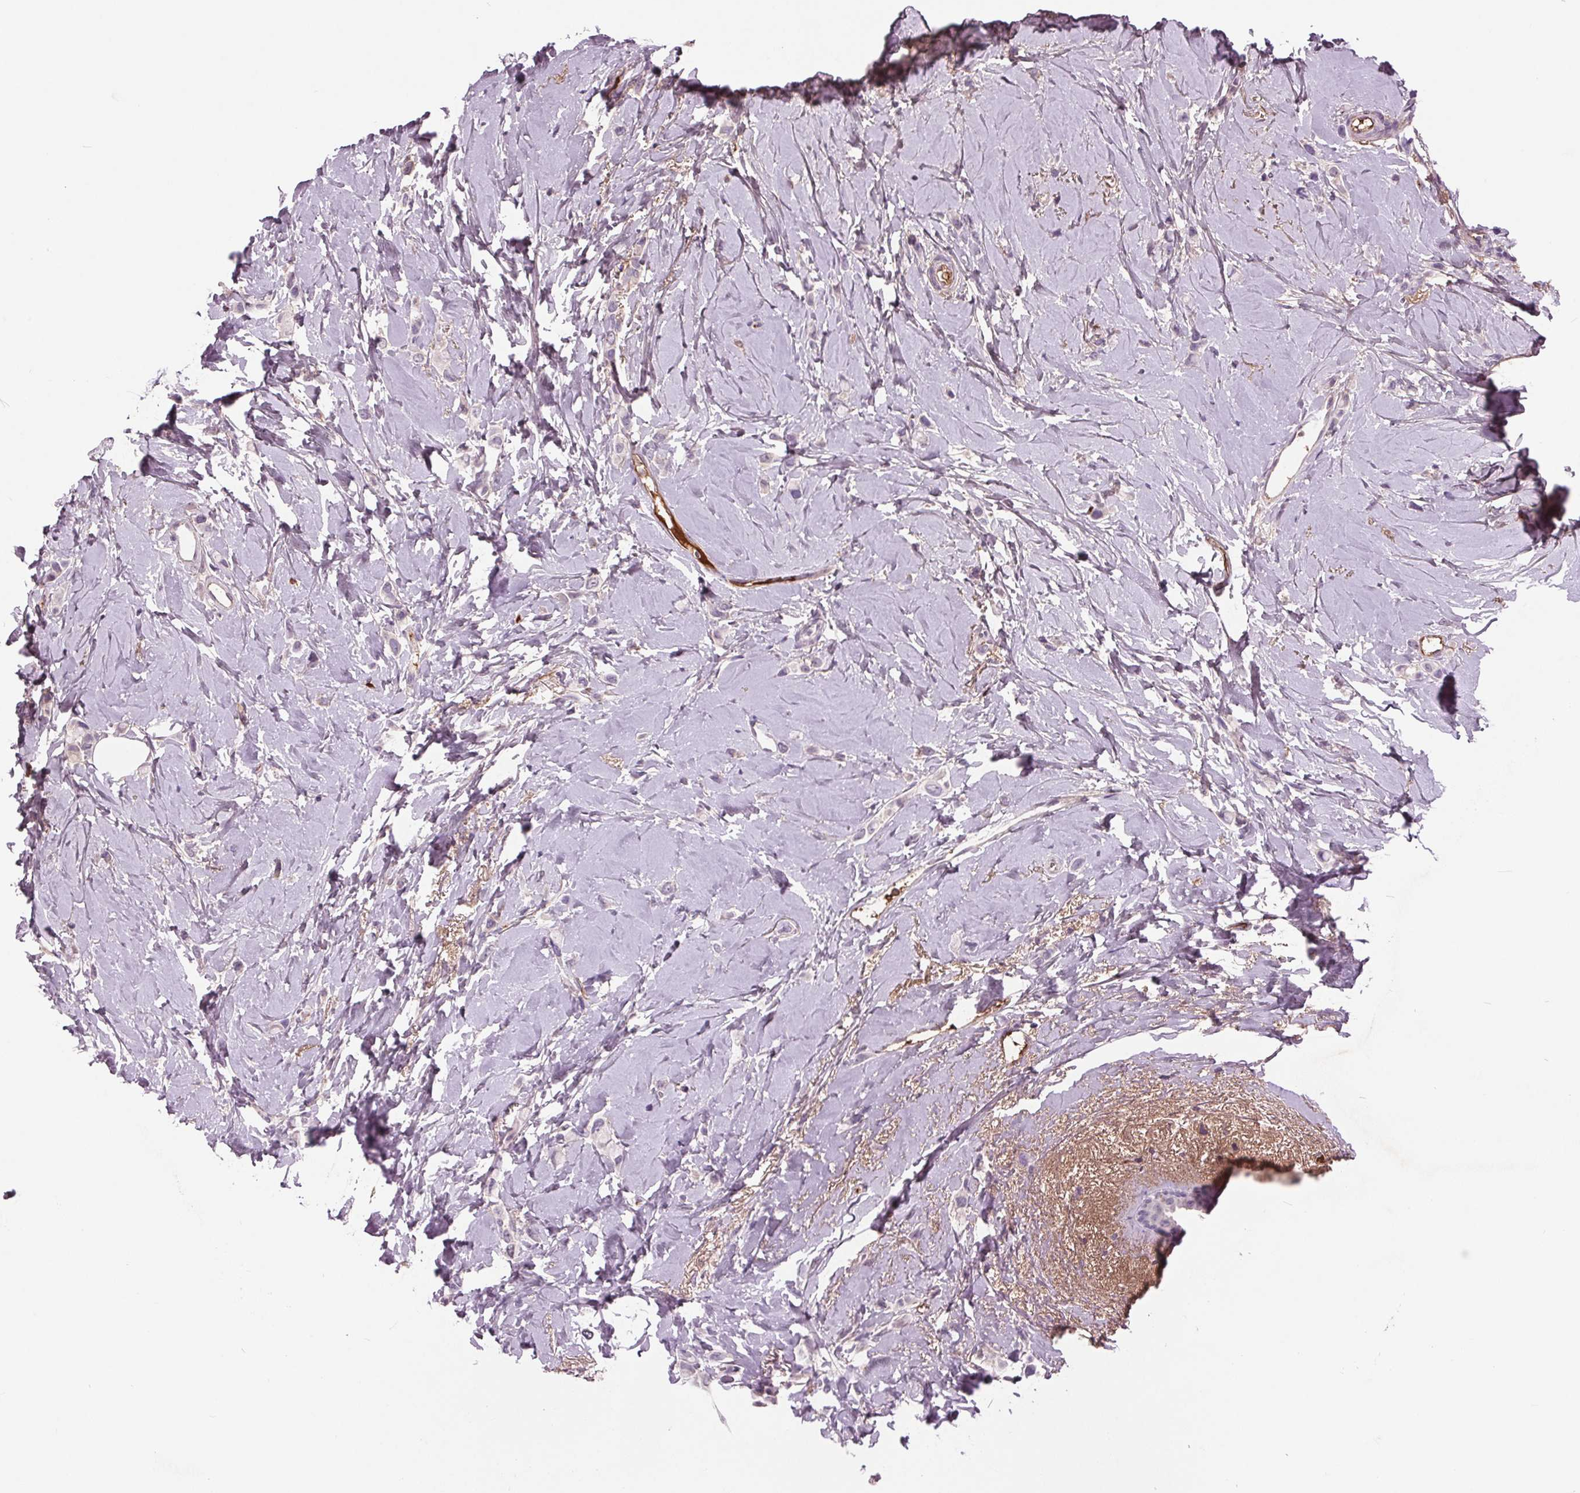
{"staining": {"intensity": "negative", "quantity": "none", "location": "none"}, "tissue": "breast cancer", "cell_type": "Tumor cells", "image_type": "cancer", "snomed": [{"axis": "morphology", "description": "Lobular carcinoma"}, {"axis": "topography", "description": "Breast"}], "caption": "Immunohistochemistry of human breast lobular carcinoma reveals no positivity in tumor cells.", "gene": "C6", "patient": {"sex": "female", "age": 66}}